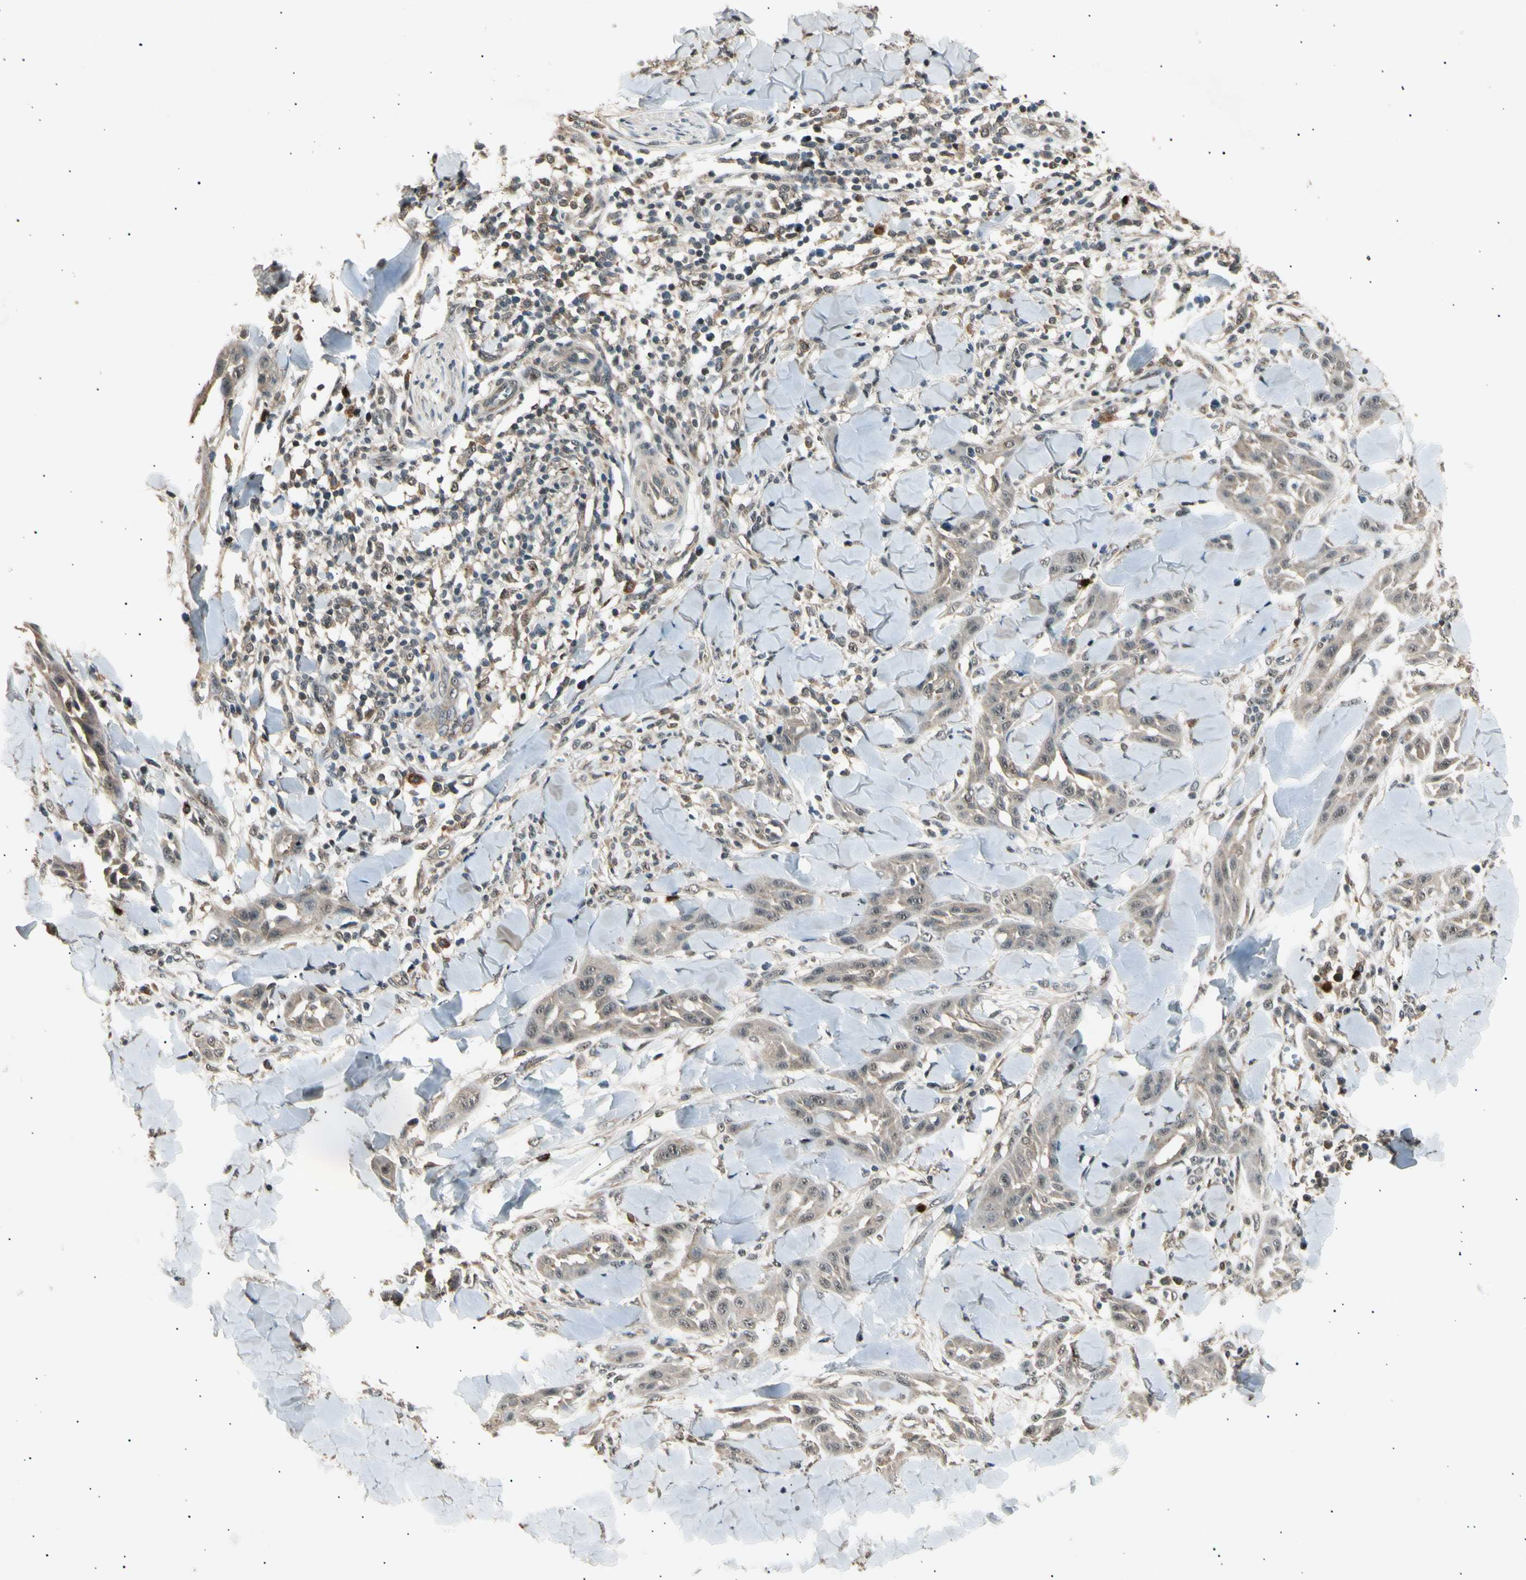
{"staining": {"intensity": "weak", "quantity": "25%-75%", "location": "cytoplasmic/membranous"}, "tissue": "skin cancer", "cell_type": "Tumor cells", "image_type": "cancer", "snomed": [{"axis": "morphology", "description": "Squamous cell carcinoma, NOS"}, {"axis": "topography", "description": "Skin"}], "caption": "Protein analysis of skin cancer (squamous cell carcinoma) tissue shows weak cytoplasmic/membranous staining in about 25%-75% of tumor cells. (DAB IHC, brown staining for protein, blue staining for nuclei).", "gene": "NUAK2", "patient": {"sex": "male", "age": 24}}